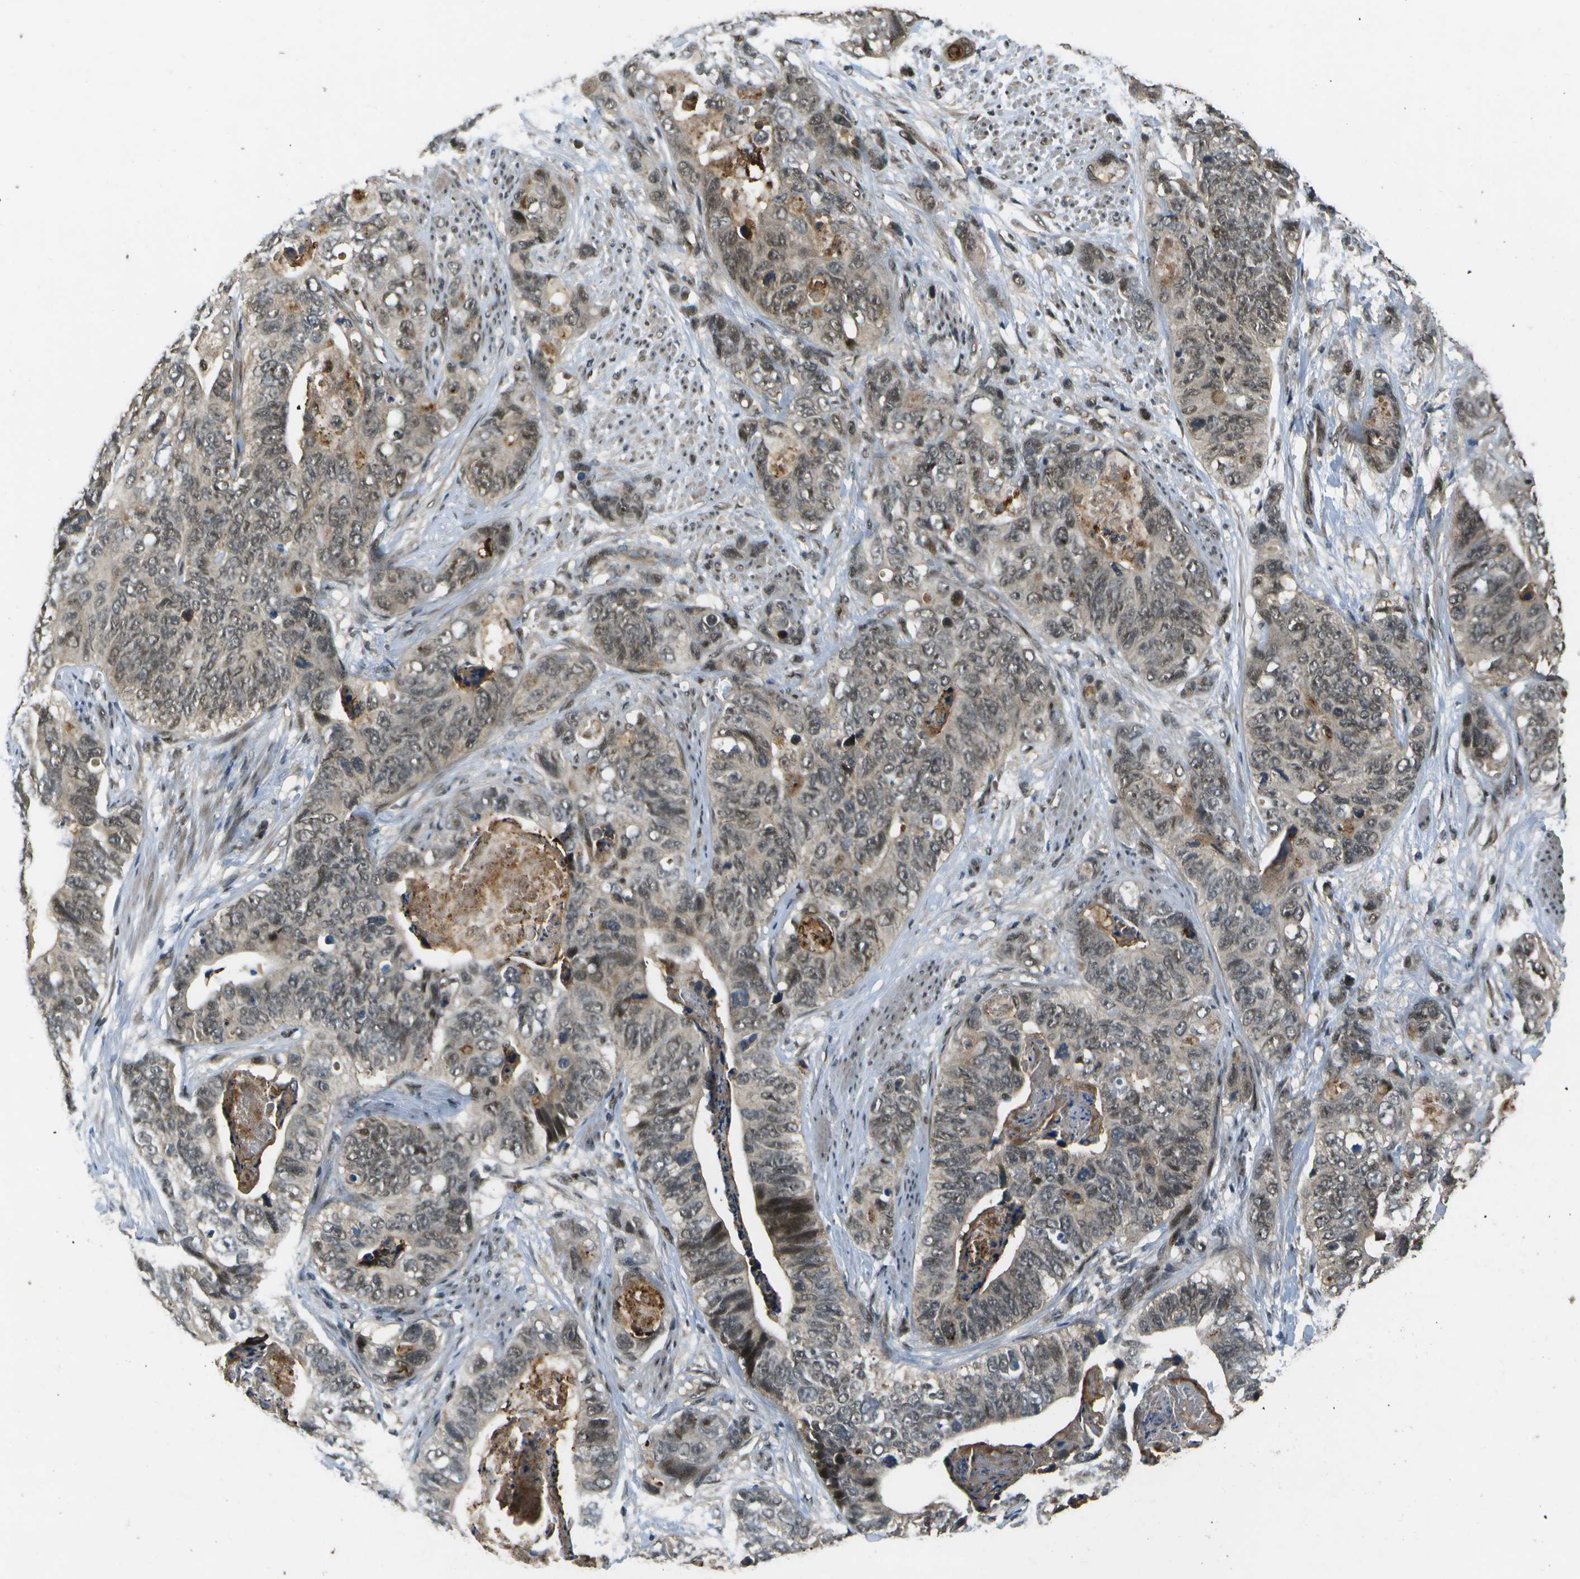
{"staining": {"intensity": "moderate", "quantity": "25%-75%", "location": "cytoplasmic/membranous,nuclear"}, "tissue": "stomach cancer", "cell_type": "Tumor cells", "image_type": "cancer", "snomed": [{"axis": "morphology", "description": "Adenocarcinoma, NOS"}, {"axis": "topography", "description": "Stomach"}], "caption": "A high-resolution histopathology image shows immunohistochemistry (IHC) staining of stomach cancer (adenocarcinoma), which reveals moderate cytoplasmic/membranous and nuclear staining in about 25%-75% of tumor cells.", "gene": "GANC", "patient": {"sex": "female", "age": 89}}